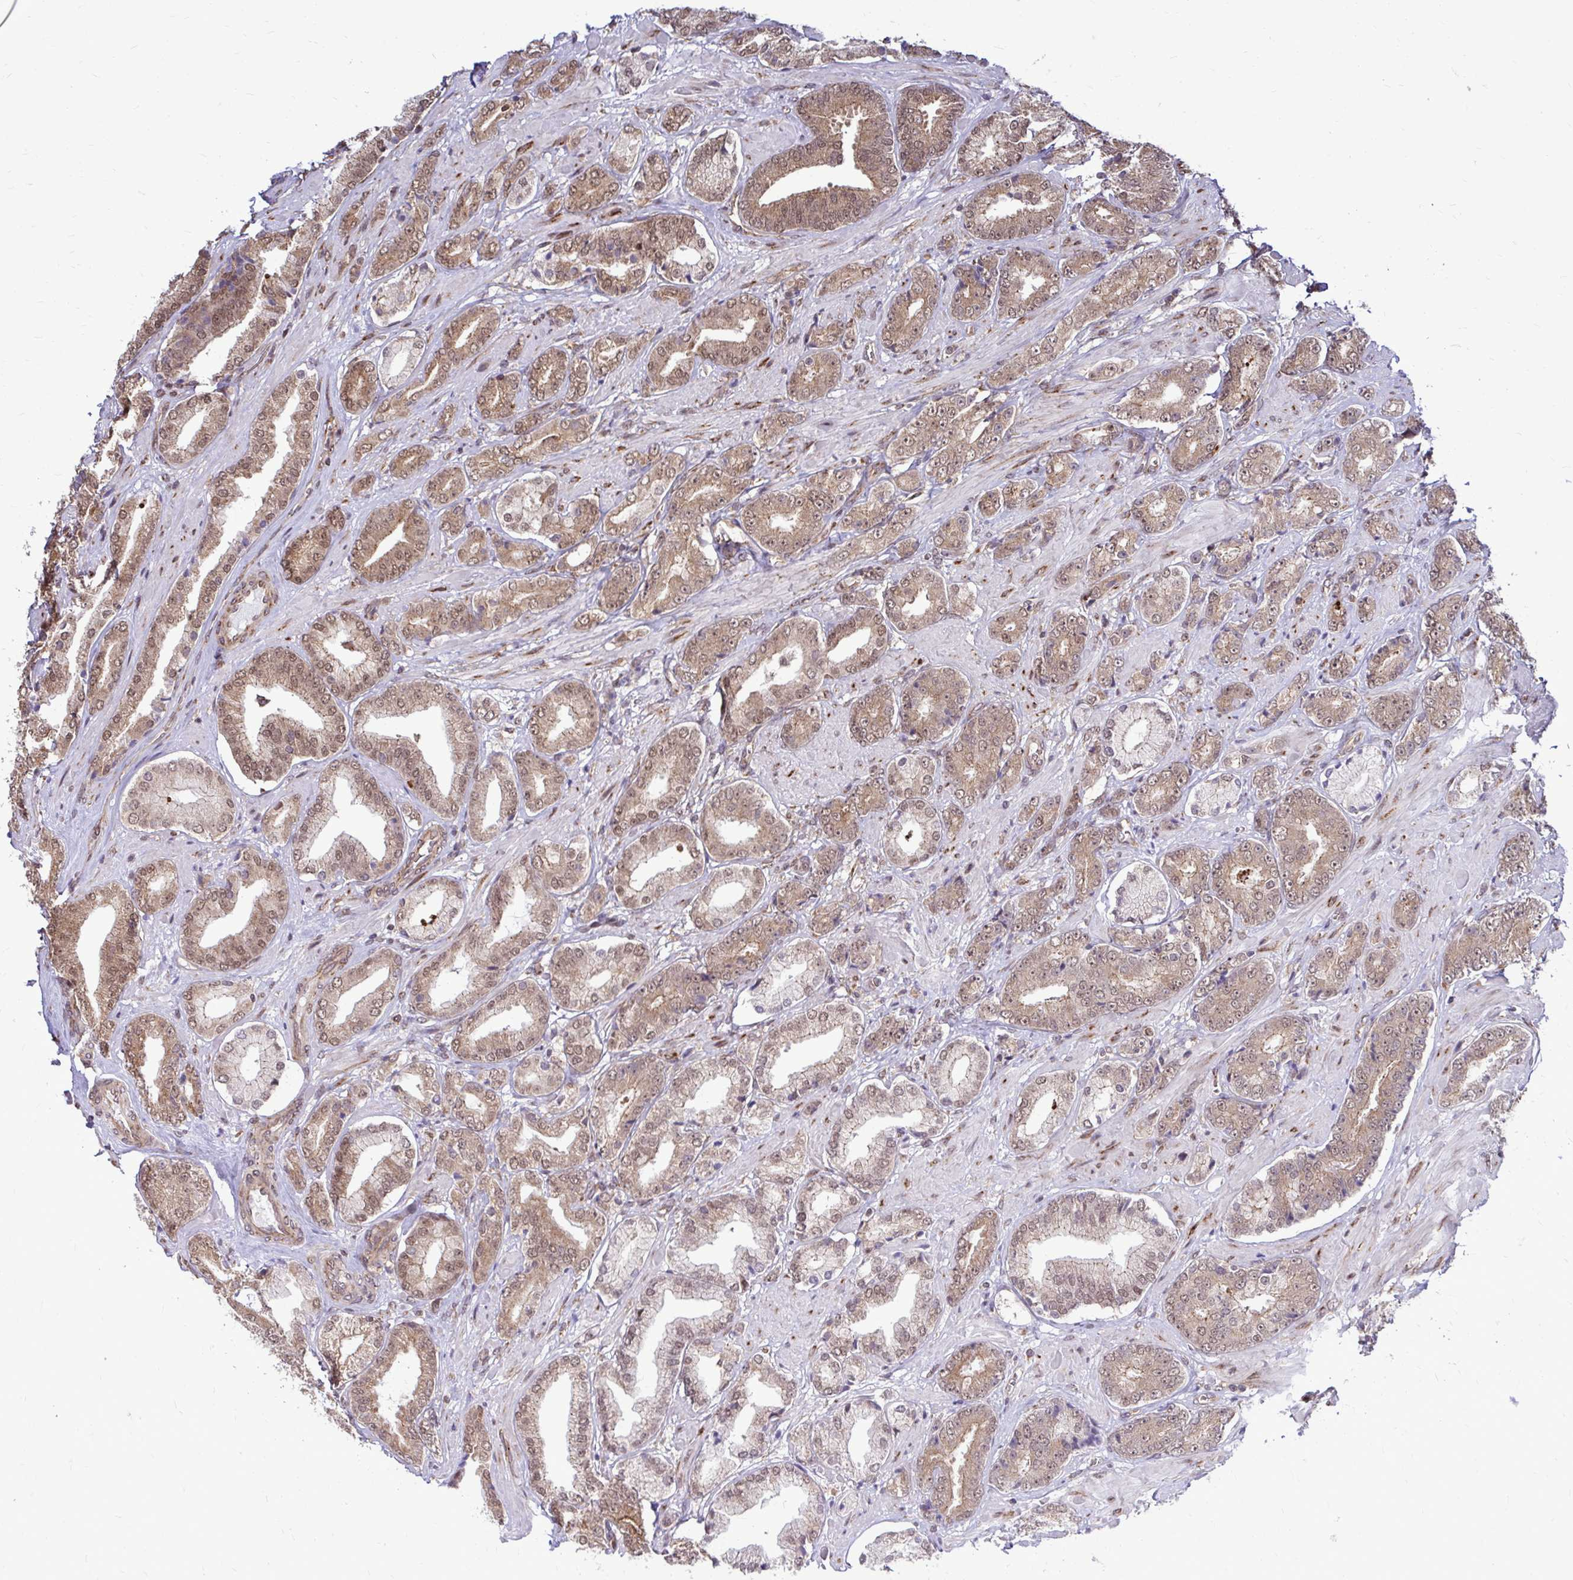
{"staining": {"intensity": "moderate", "quantity": ">75%", "location": "cytoplasmic/membranous,nuclear"}, "tissue": "prostate cancer", "cell_type": "Tumor cells", "image_type": "cancer", "snomed": [{"axis": "morphology", "description": "Adenocarcinoma, High grade"}, {"axis": "topography", "description": "Prostate"}], "caption": "Protein expression analysis of prostate cancer reveals moderate cytoplasmic/membranous and nuclear staining in about >75% of tumor cells. Ihc stains the protein of interest in brown and the nuclei are stained blue.", "gene": "FMR1", "patient": {"sex": "male", "age": 56}}